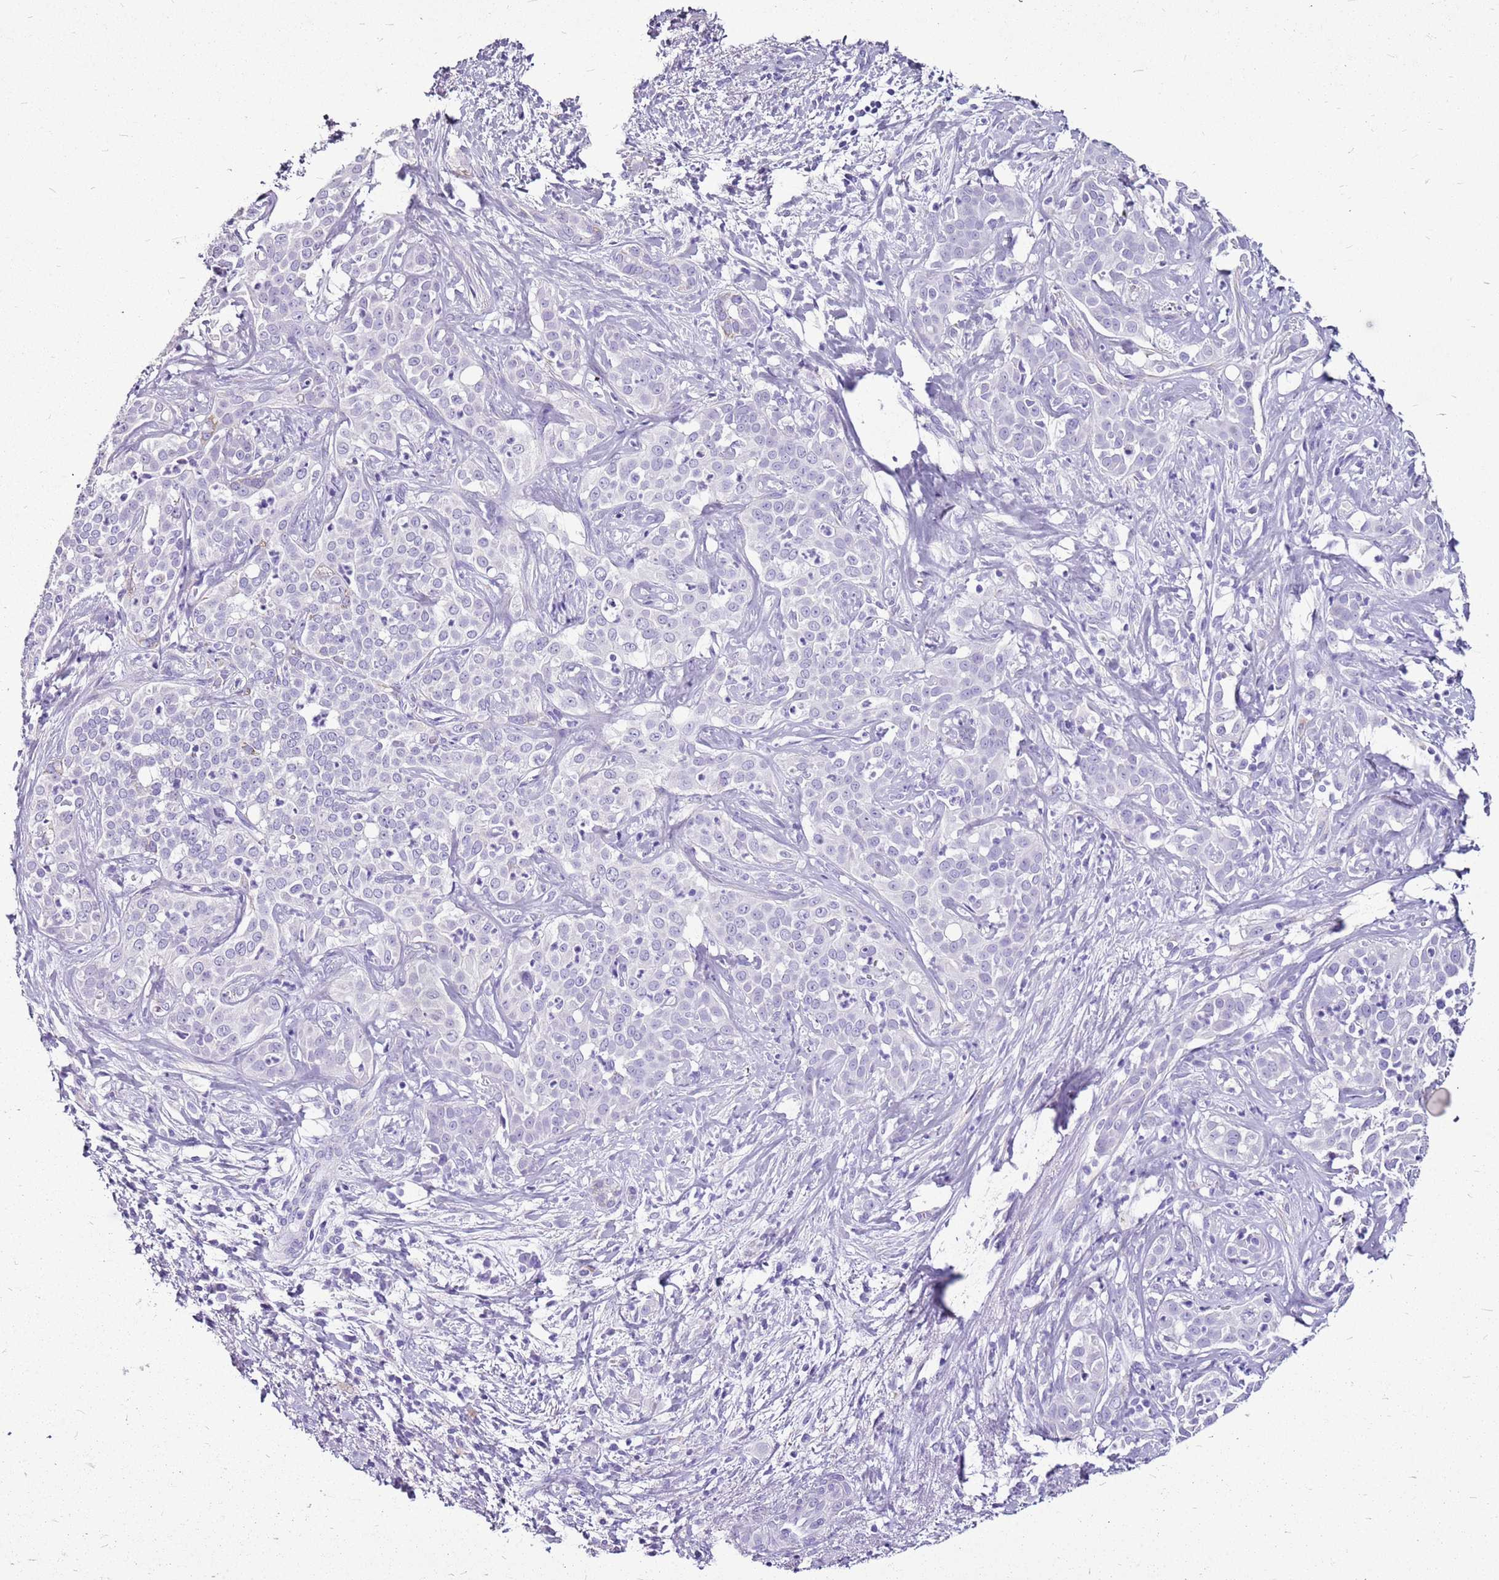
{"staining": {"intensity": "negative", "quantity": "none", "location": "none"}, "tissue": "liver cancer", "cell_type": "Tumor cells", "image_type": "cancer", "snomed": [{"axis": "morphology", "description": "Cholangiocarcinoma"}, {"axis": "topography", "description": "Liver"}], "caption": "The photomicrograph reveals no significant staining in tumor cells of liver cancer (cholangiocarcinoma). The staining was performed using DAB (3,3'-diaminobenzidine) to visualize the protein expression in brown, while the nuclei were stained in blue with hematoxylin (Magnification: 20x).", "gene": "ACSS3", "patient": {"sex": "male", "age": 67}}